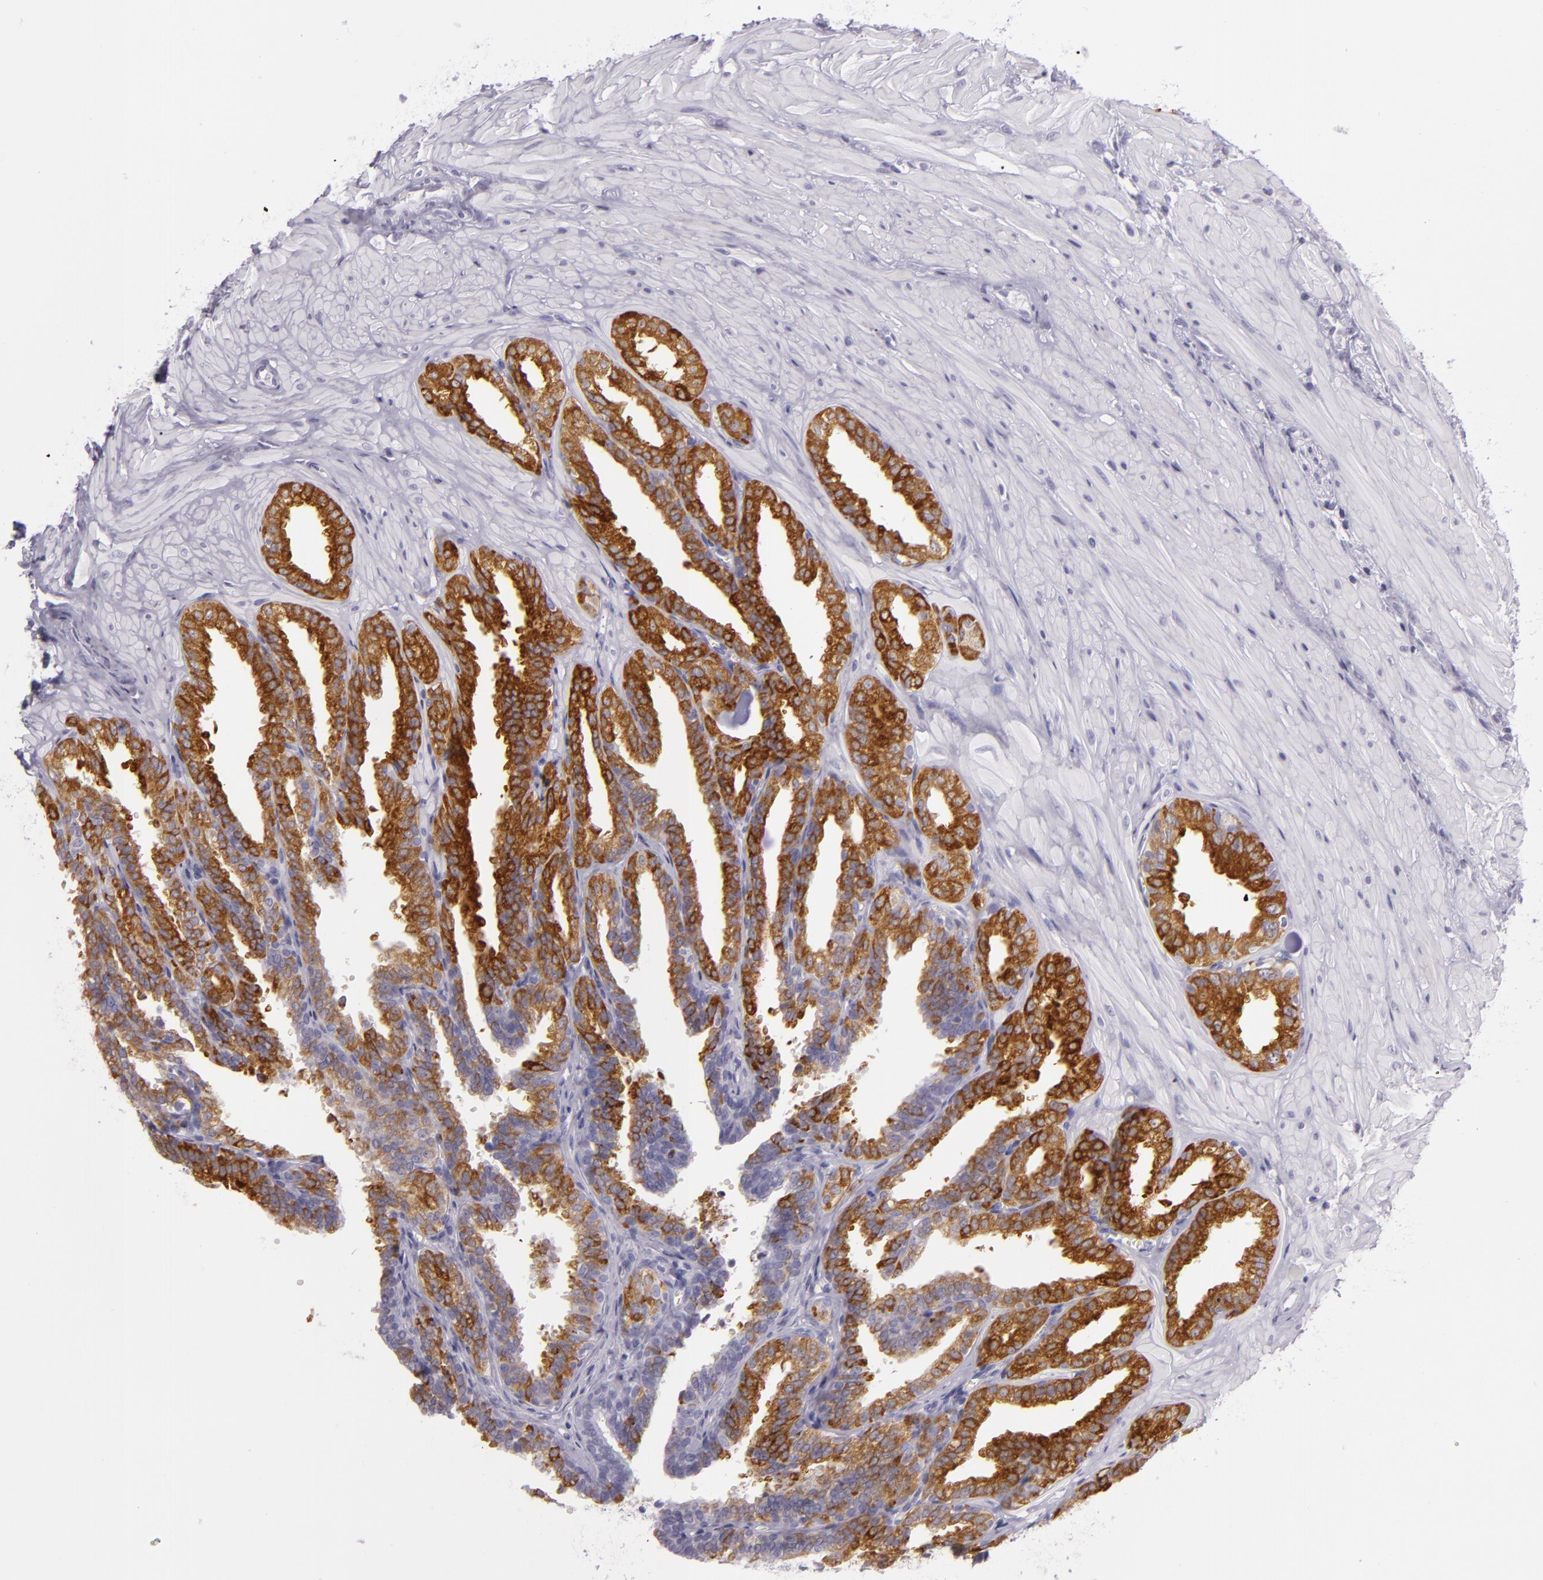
{"staining": {"intensity": "strong", "quantity": ">75%", "location": "cytoplasmic/membranous"}, "tissue": "seminal vesicle", "cell_type": "Glandular cells", "image_type": "normal", "snomed": [{"axis": "morphology", "description": "Normal tissue, NOS"}, {"axis": "topography", "description": "Seminal veicle"}], "caption": "An image of seminal vesicle stained for a protein shows strong cytoplasmic/membranous brown staining in glandular cells. (DAB IHC with brightfield microscopy, high magnification).", "gene": "MUC6", "patient": {"sex": "male", "age": 26}}